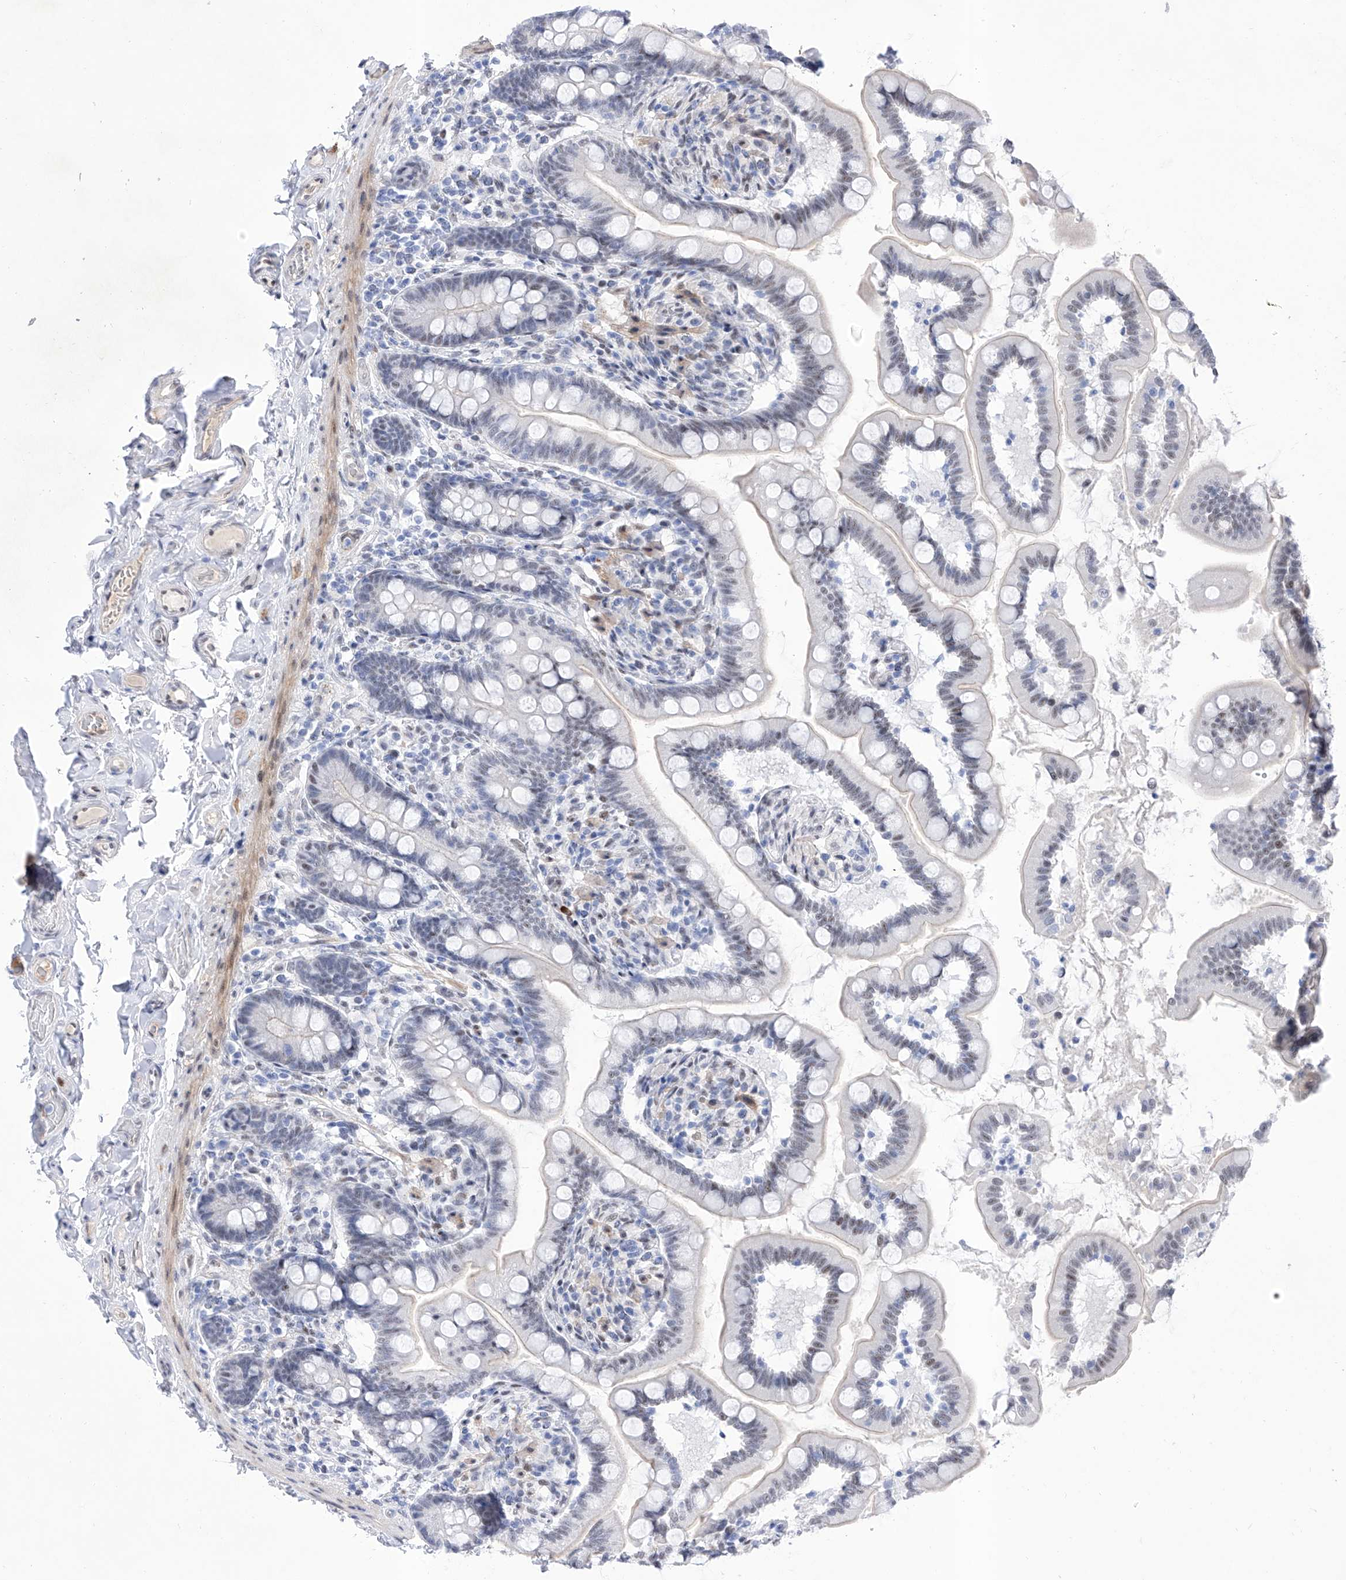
{"staining": {"intensity": "moderate", "quantity": "<25%", "location": "nuclear"}, "tissue": "small intestine", "cell_type": "Glandular cells", "image_type": "normal", "snomed": [{"axis": "morphology", "description": "Normal tissue, NOS"}, {"axis": "topography", "description": "Small intestine"}], "caption": "Brown immunohistochemical staining in normal small intestine shows moderate nuclear positivity in approximately <25% of glandular cells.", "gene": "ATN1", "patient": {"sex": "female", "age": 64}}